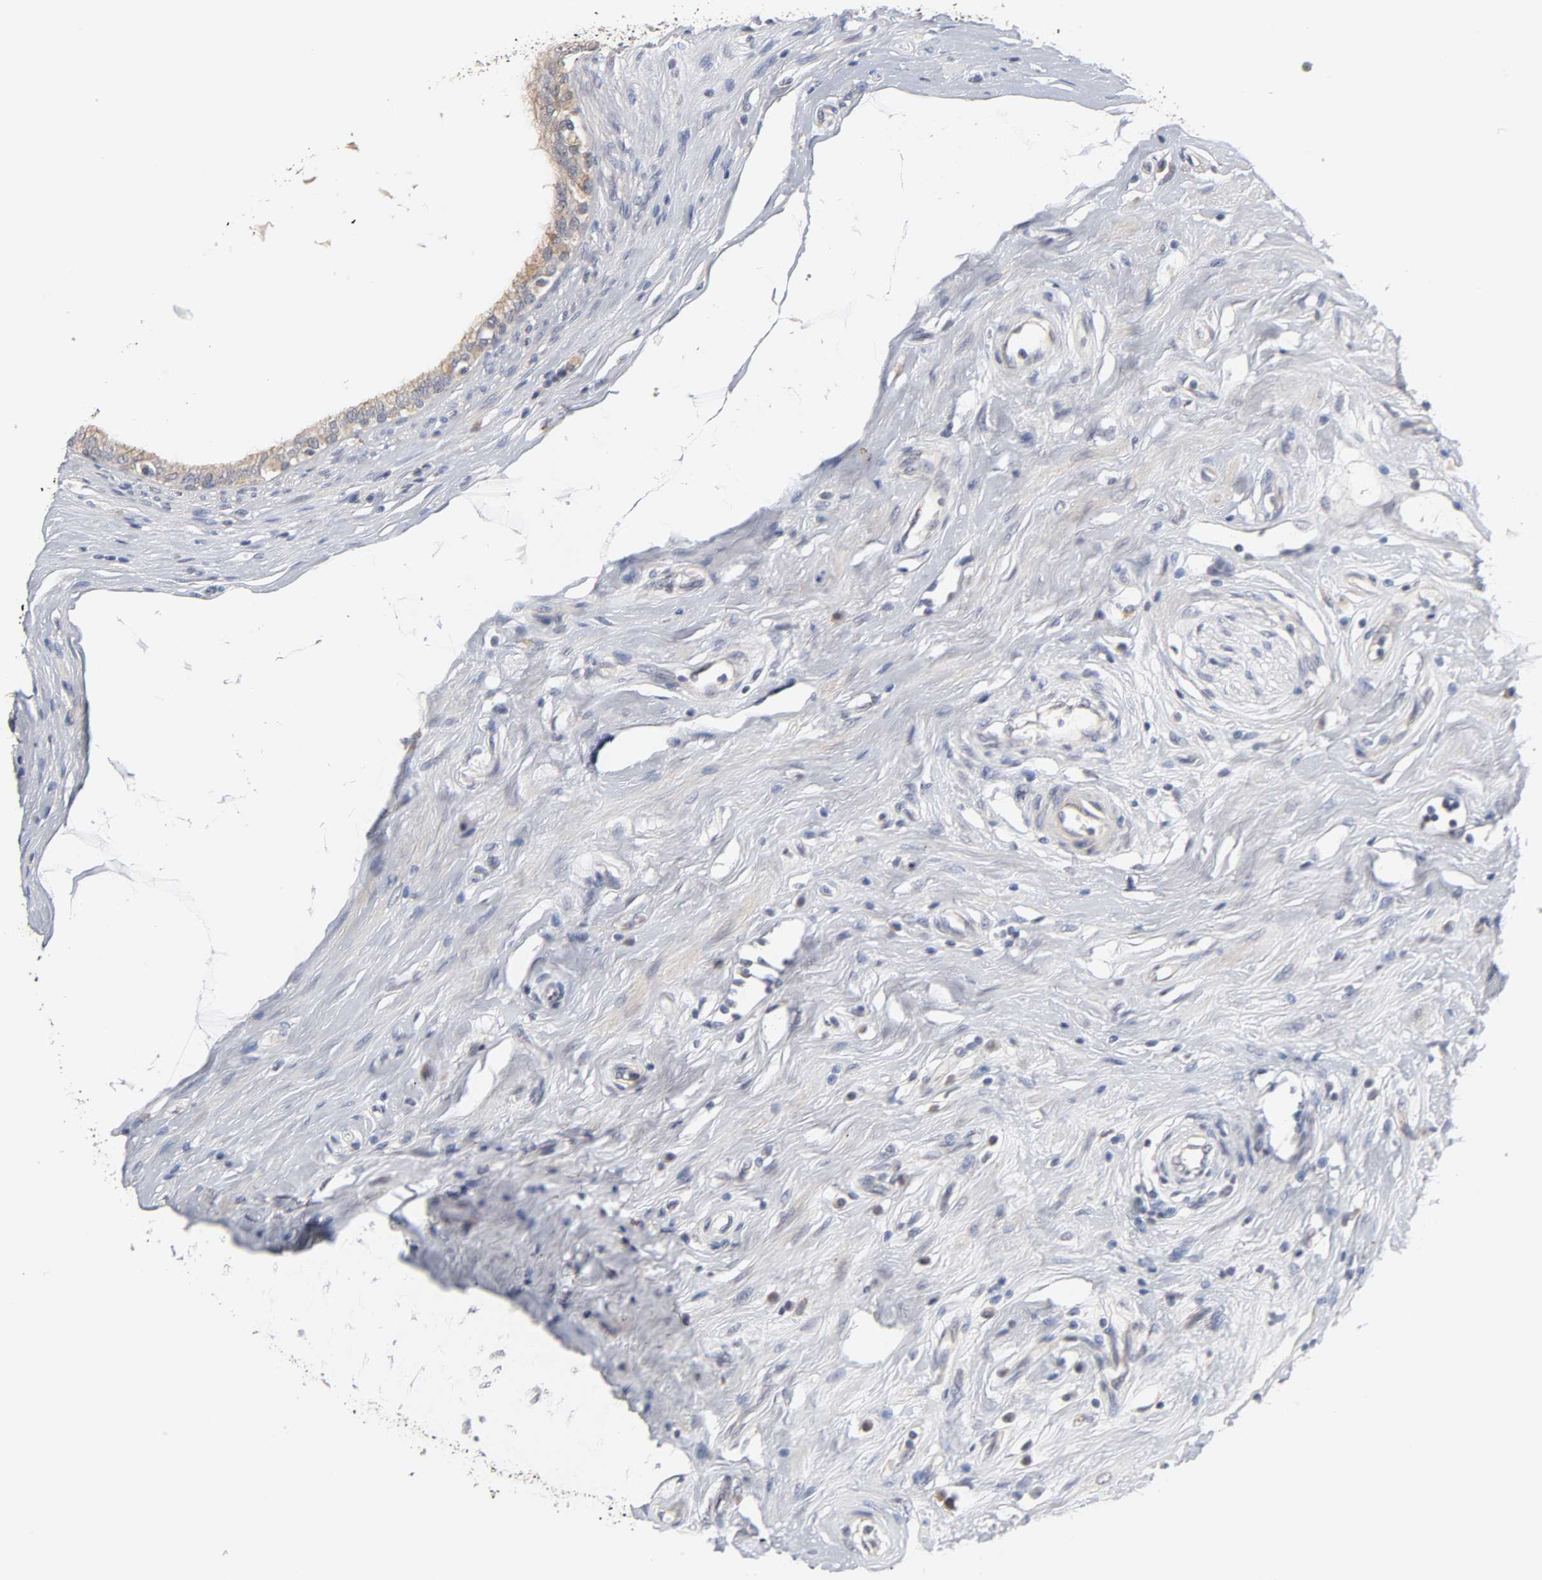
{"staining": {"intensity": "weak", "quantity": ">75%", "location": "cytoplasmic/membranous"}, "tissue": "epididymis", "cell_type": "Glandular cells", "image_type": "normal", "snomed": [{"axis": "morphology", "description": "Normal tissue, NOS"}, {"axis": "morphology", "description": "Inflammation, NOS"}, {"axis": "topography", "description": "Epididymis"}], "caption": "Immunohistochemistry (IHC) (DAB) staining of benign epididymis exhibits weak cytoplasmic/membranous protein staining in approximately >75% of glandular cells. Immunohistochemistry (IHC) stains the protein of interest in brown and the nuclei are stained blue.", "gene": "CXADR", "patient": {"sex": "male", "age": 84}}